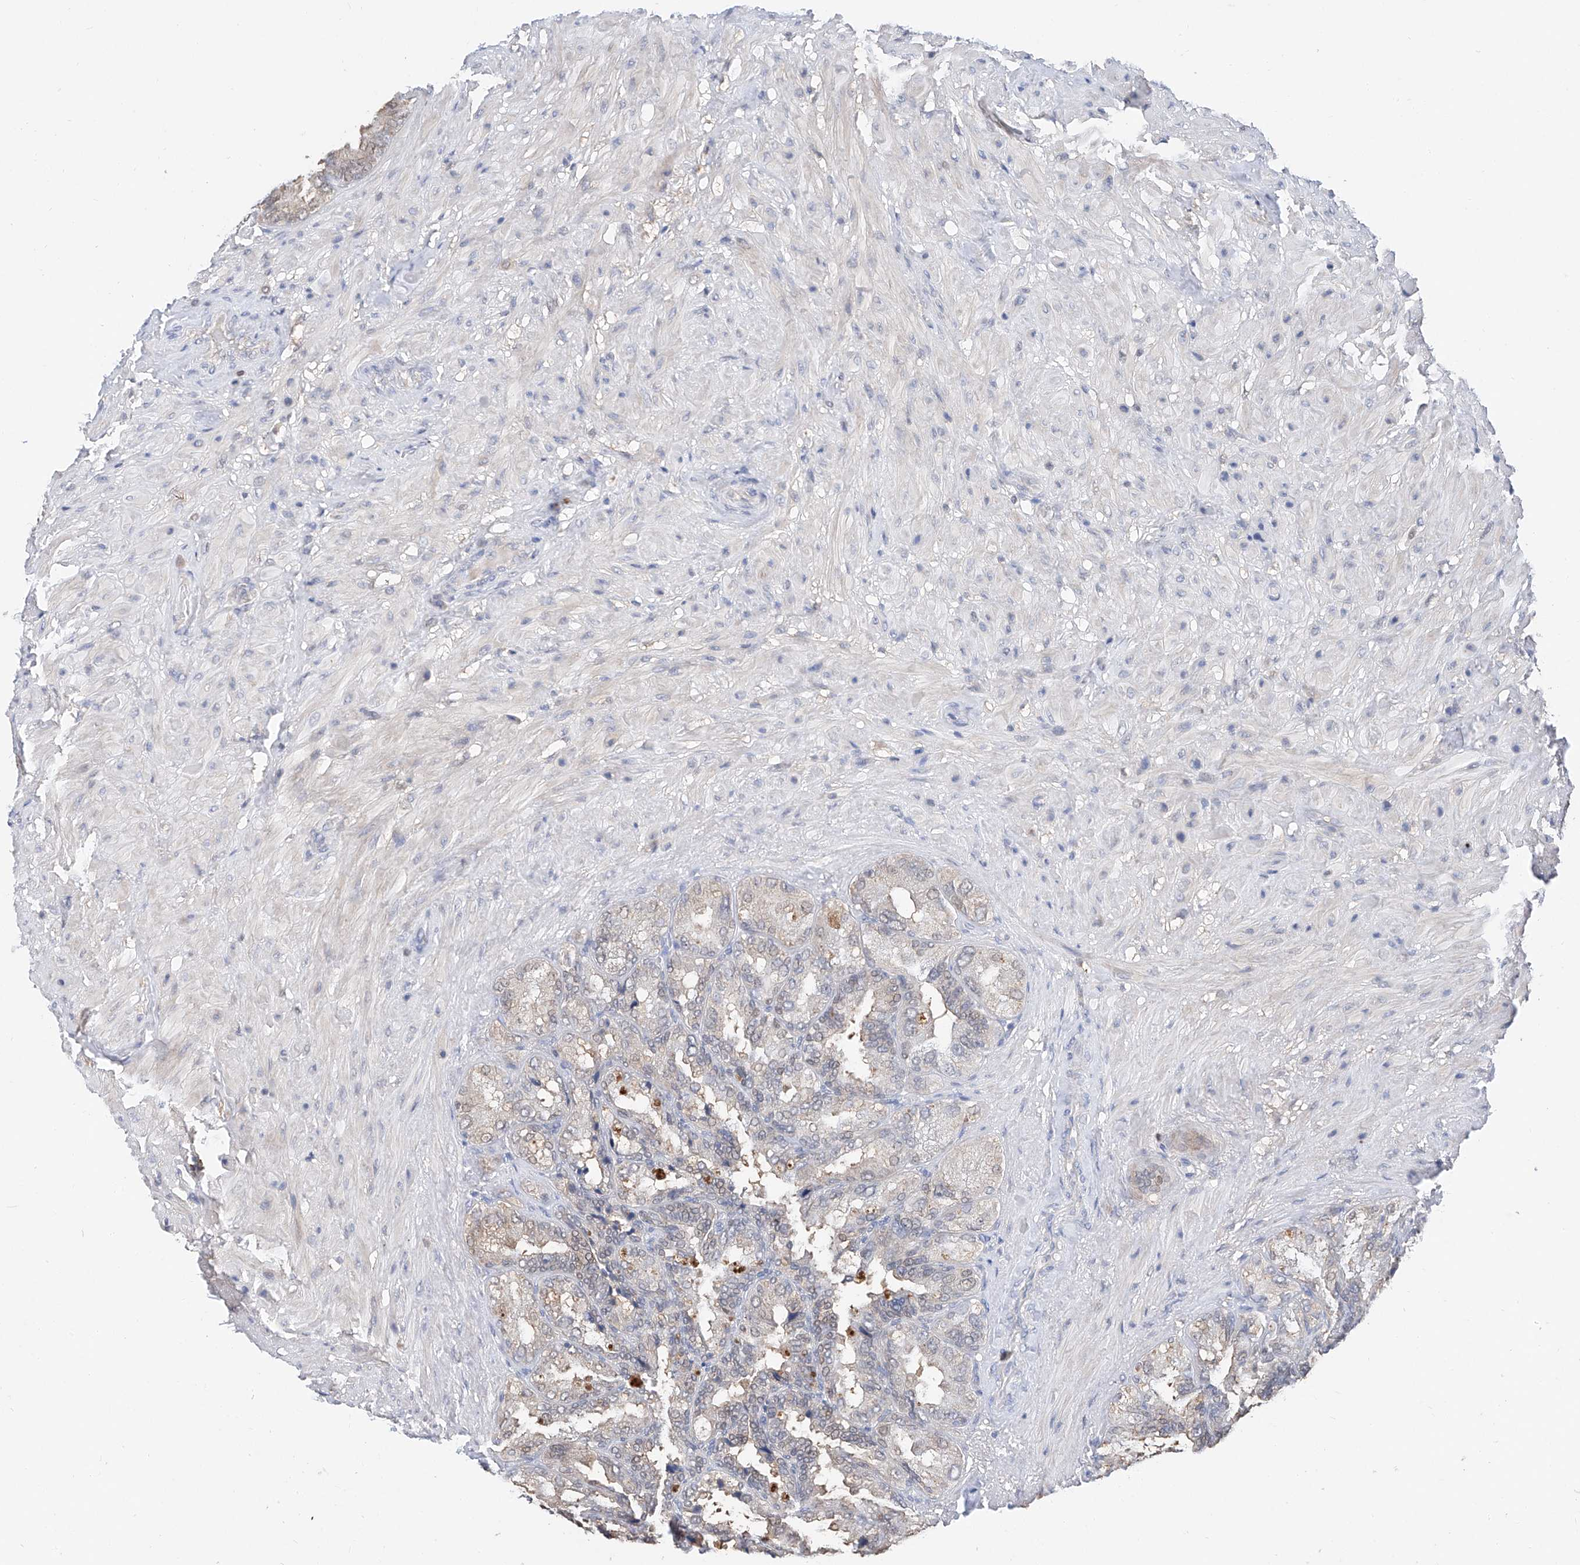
{"staining": {"intensity": "weak", "quantity": "<25%", "location": "cytoplasmic/membranous"}, "tissue": "seminal vesicle", "cell_type": "Glandular cells", "image_type": "normal", "snomed": [{"axis": "morphology", "description": "Normal tissue, NOS"}, {"axis": "topography", "description": "Seminal veicle"}, {"axis": "topography", "description": "Peripheral nerve tissue"}], "caption": "High power microscopy micrograph of an immunohistochemistry (IHC) histopathology image of unremarkable seminal vesicle, revealing no significant expression in glandular cells.", "gene": "FUCA2", "patient": {"sex": "male", "age": 63}}